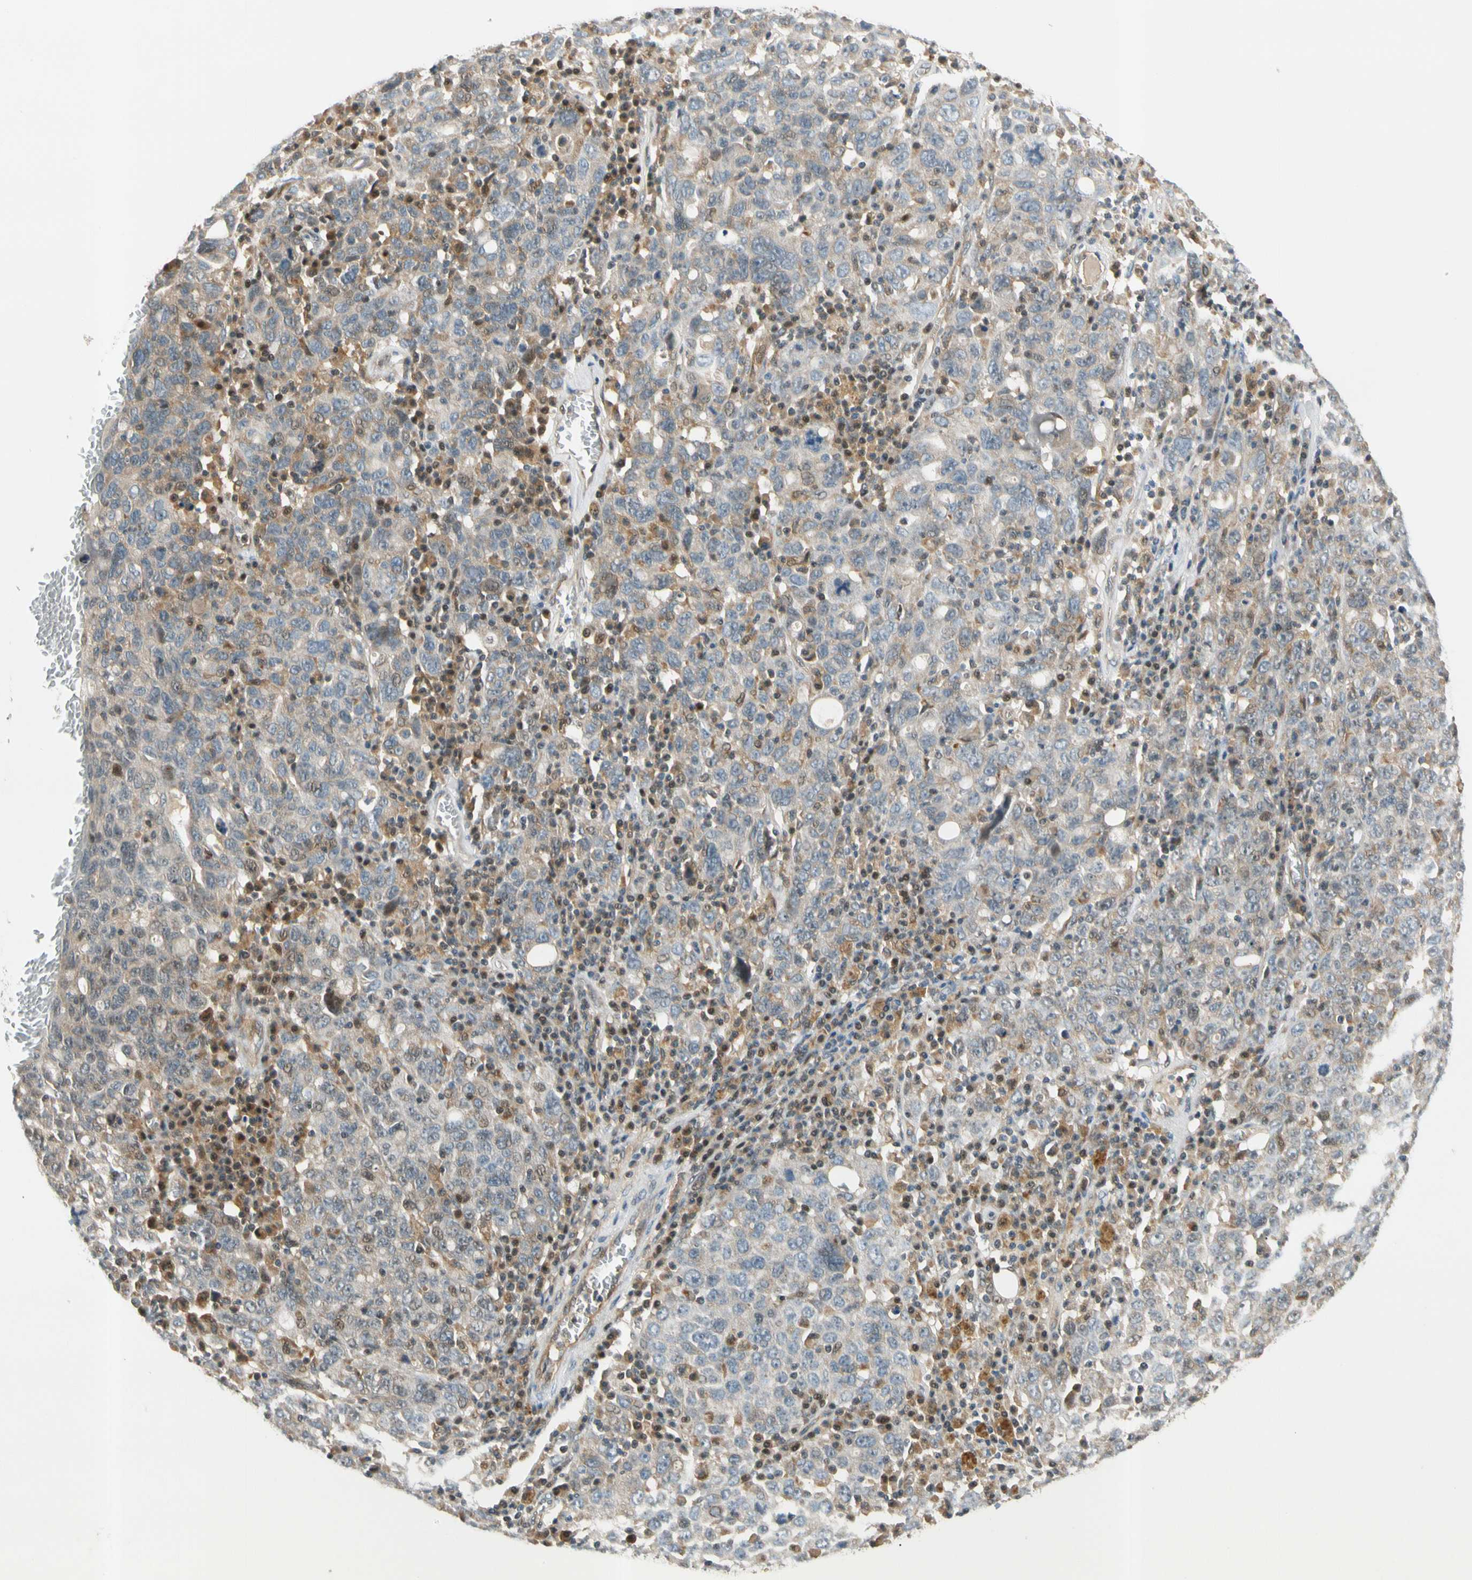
{"staining": {"intensity": "weak", "quantity": "25%-75%", "location": "cytoplasmic/membranous,nuclear"}, "tissue": "ovarian cancer", "cell_type": "Tumor cells", "image_type": "cancer", "snomed": [{"axis": "morphology", "description": "Carcinoma, endometroid"}, {"axis": "topography", "description": "Ovary"}], "caption": "Endometroid carcinoma (ovarian) tissue demonstrates weak cytoplasmic/membranous and nuclear positivity in approximately 25%-75% of tumor cells", "gene": "GATD1", "patient": {"sex": "female", "age": 62}}